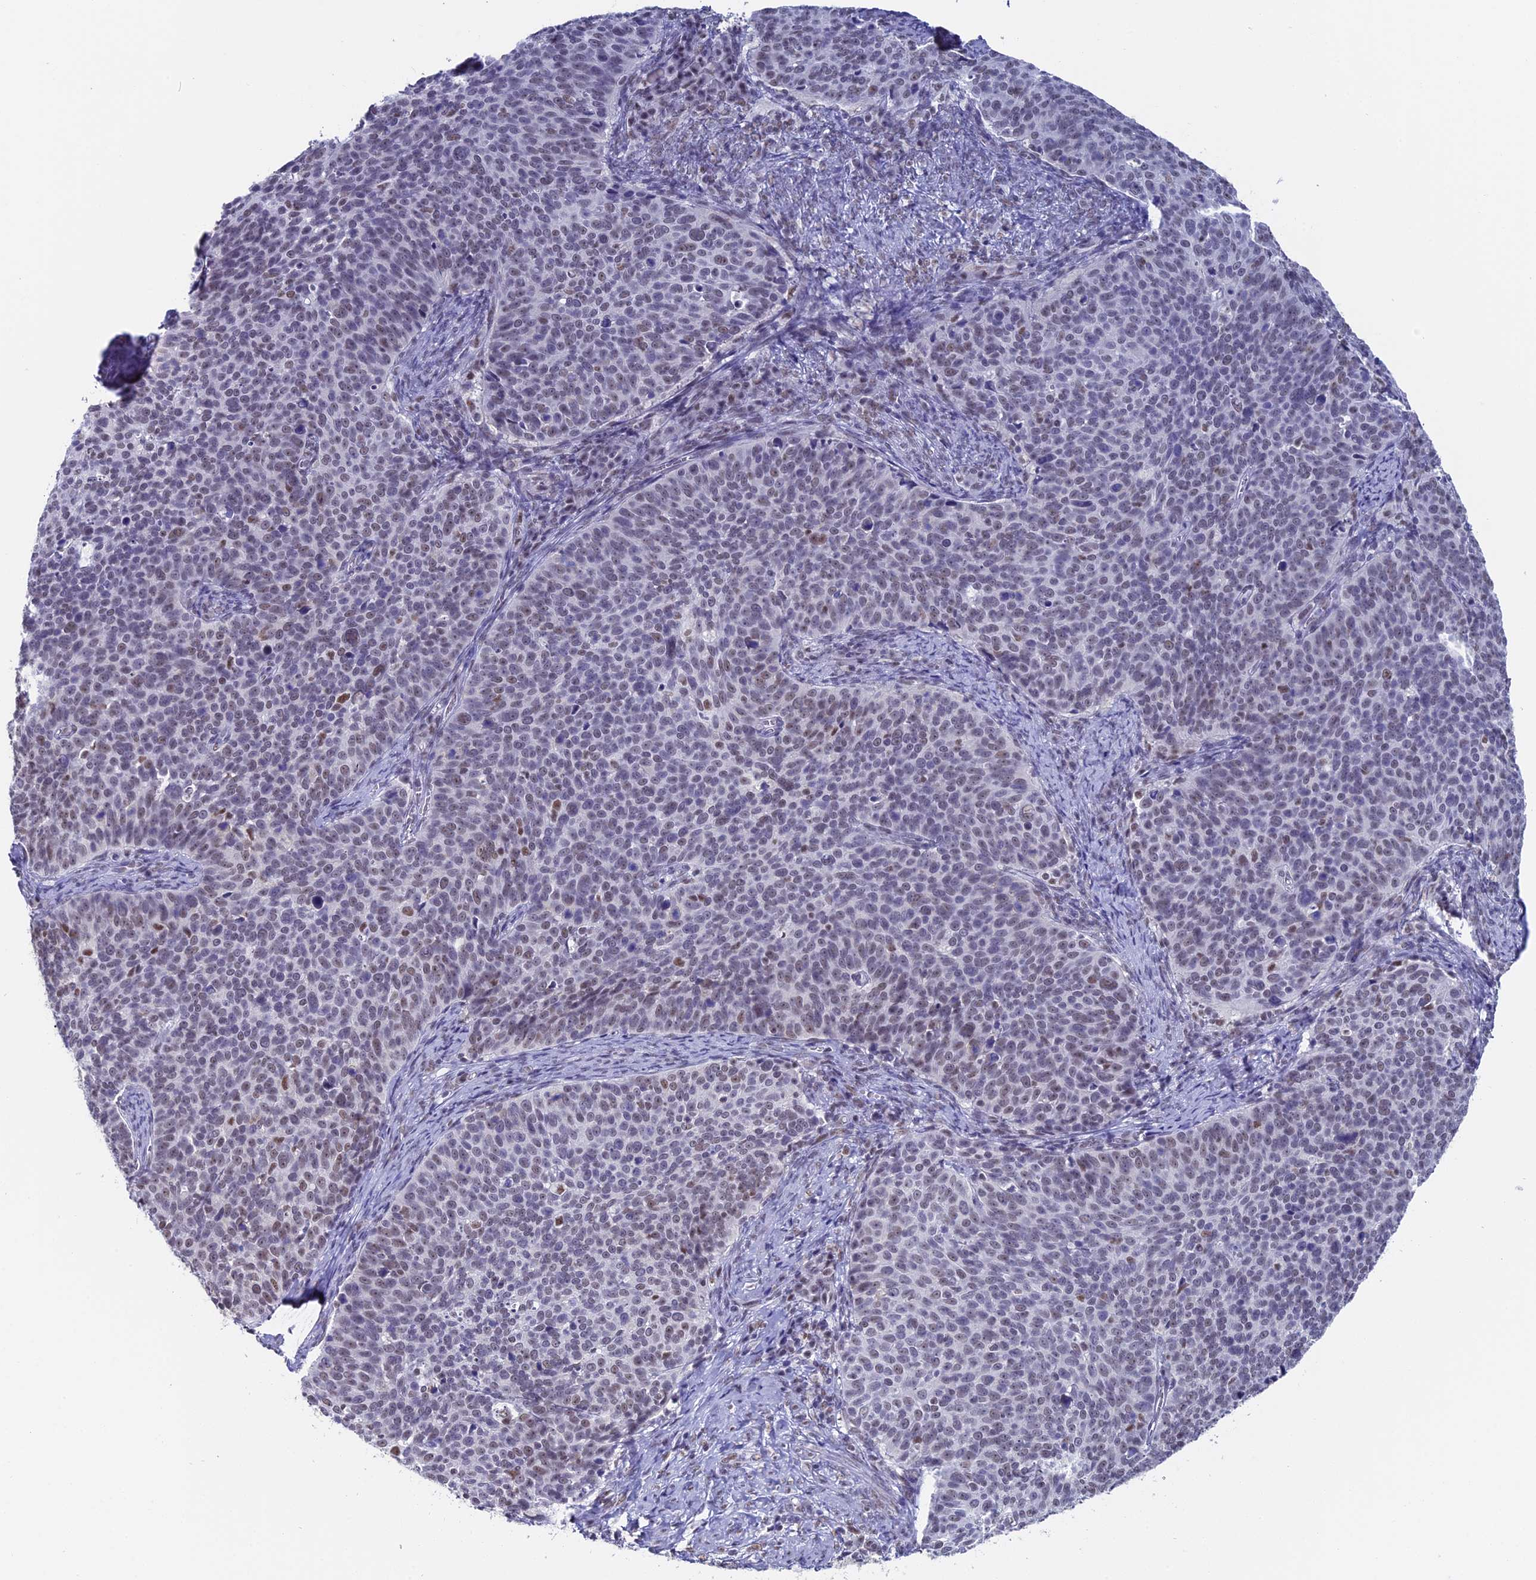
{"staining": {"intensity": "moderate", "quantity": "<25%", "location": "nuclear"}, "tissue": "cervical cancer", "cell_type": "Tumor cells", "image_type": "cancer", "snomed": [{"axis": "morphology", "description": "Normal tissue, NOS"}, {"axis": "morphology", "description": "Squamous cell carcinoma, NOS"}, {"axis": "topography", "description": "Cervix"}], "caption": "Approximately <25% of tumor cells in human cervical squamous cell carcinoma show moderate nuclear protein staining as visualized by brown immunohistochemical staining.", "gene": "CD2BP2", "patient": {"sex": "female", "age": 39}}